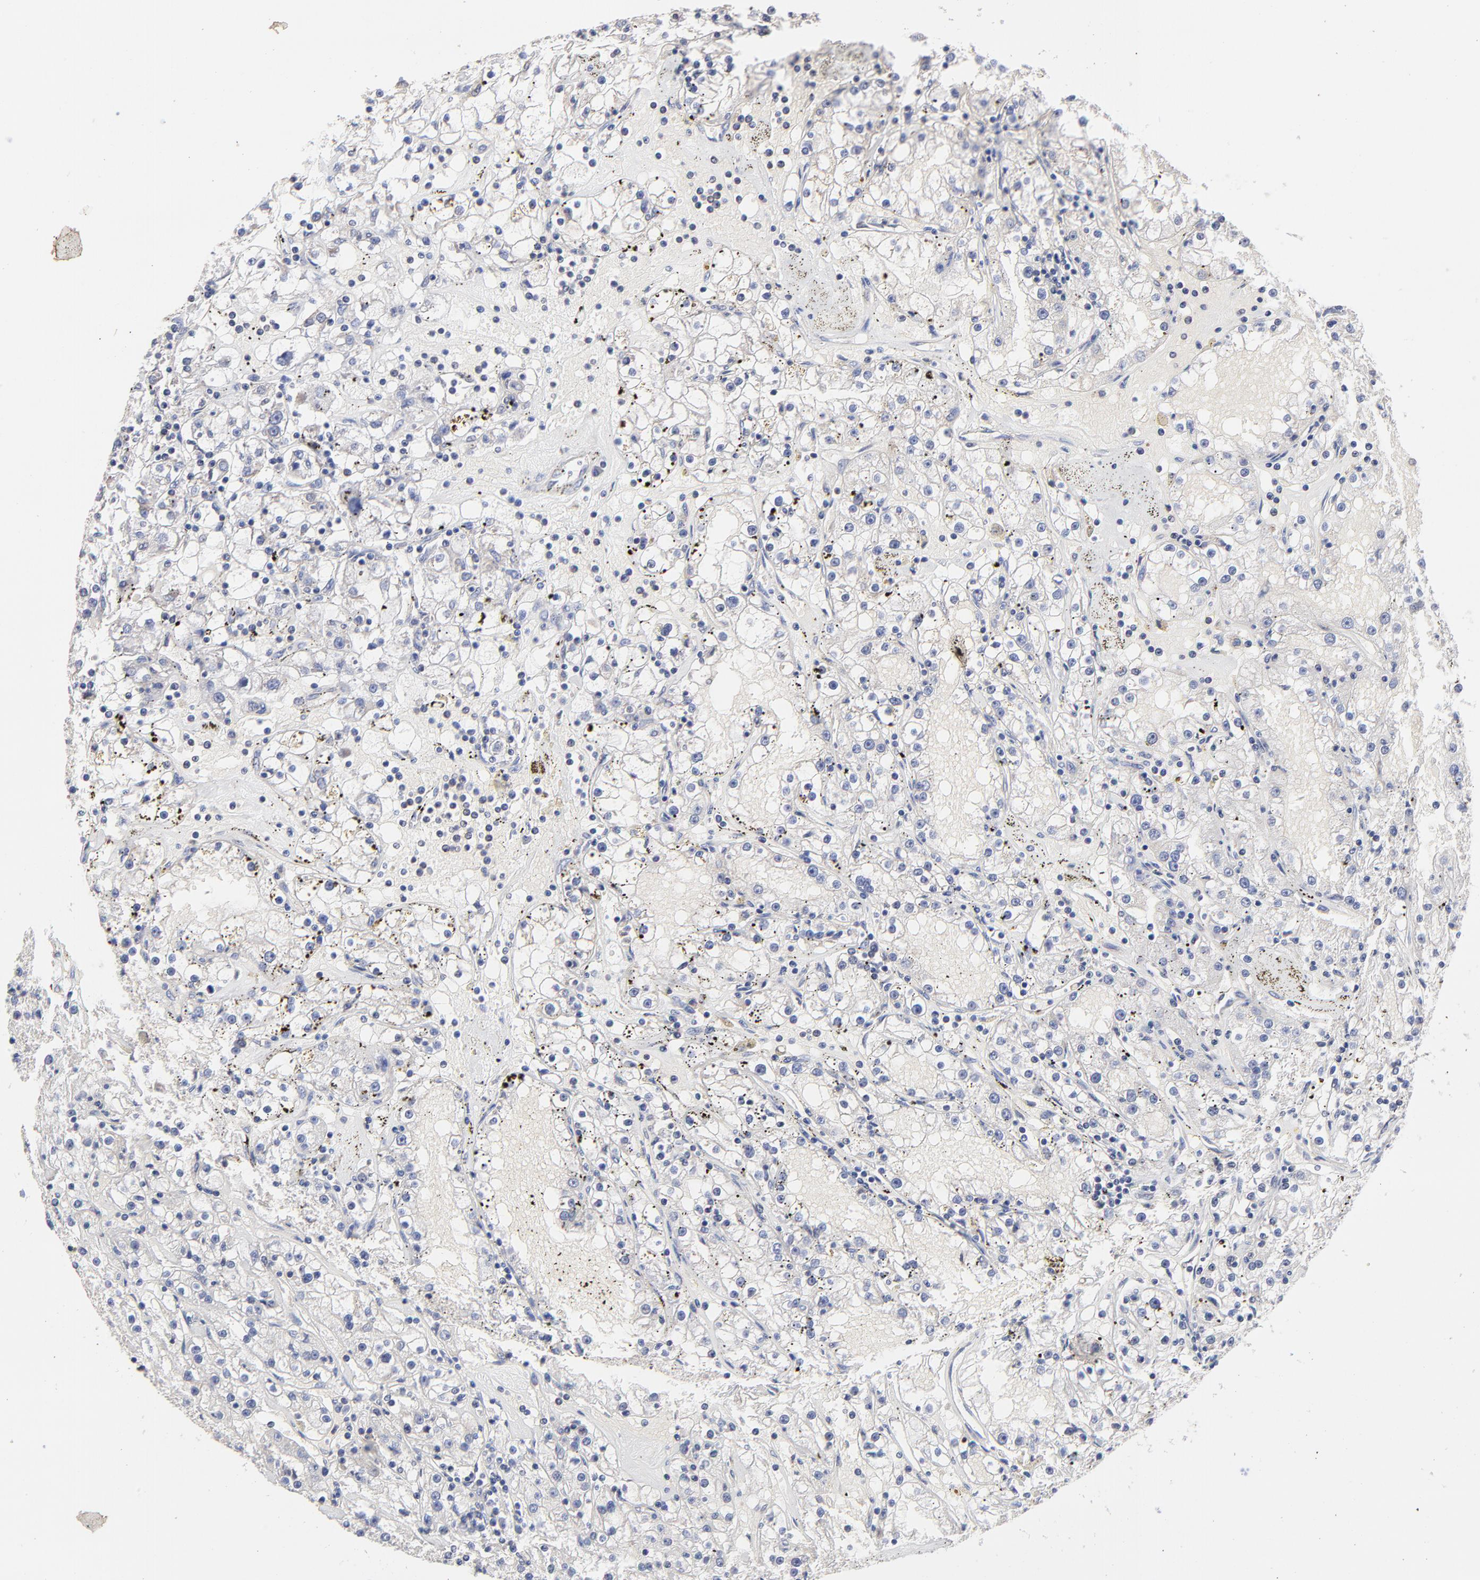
{"staining": {"intensity": "negative", "quantity": "none", "location": "none"}, "tissue": "renal cancer", "cell_type": "Tumor cells", "image_type": "cancer", "snomed": [{"axis": "morphology", "description": "Adenocarcinoma, NOS"}, {"axis": "topography", "description": "Kidney"}], "caption": "A high-resolution histopathology image shows immunohistochemistry (IHC) staining of adenocarcinoma (renal), which demonstrates no significant expression in tumor cells.", "gene": "PCMT1", "patient": {"sex": "male", "age": 56}}